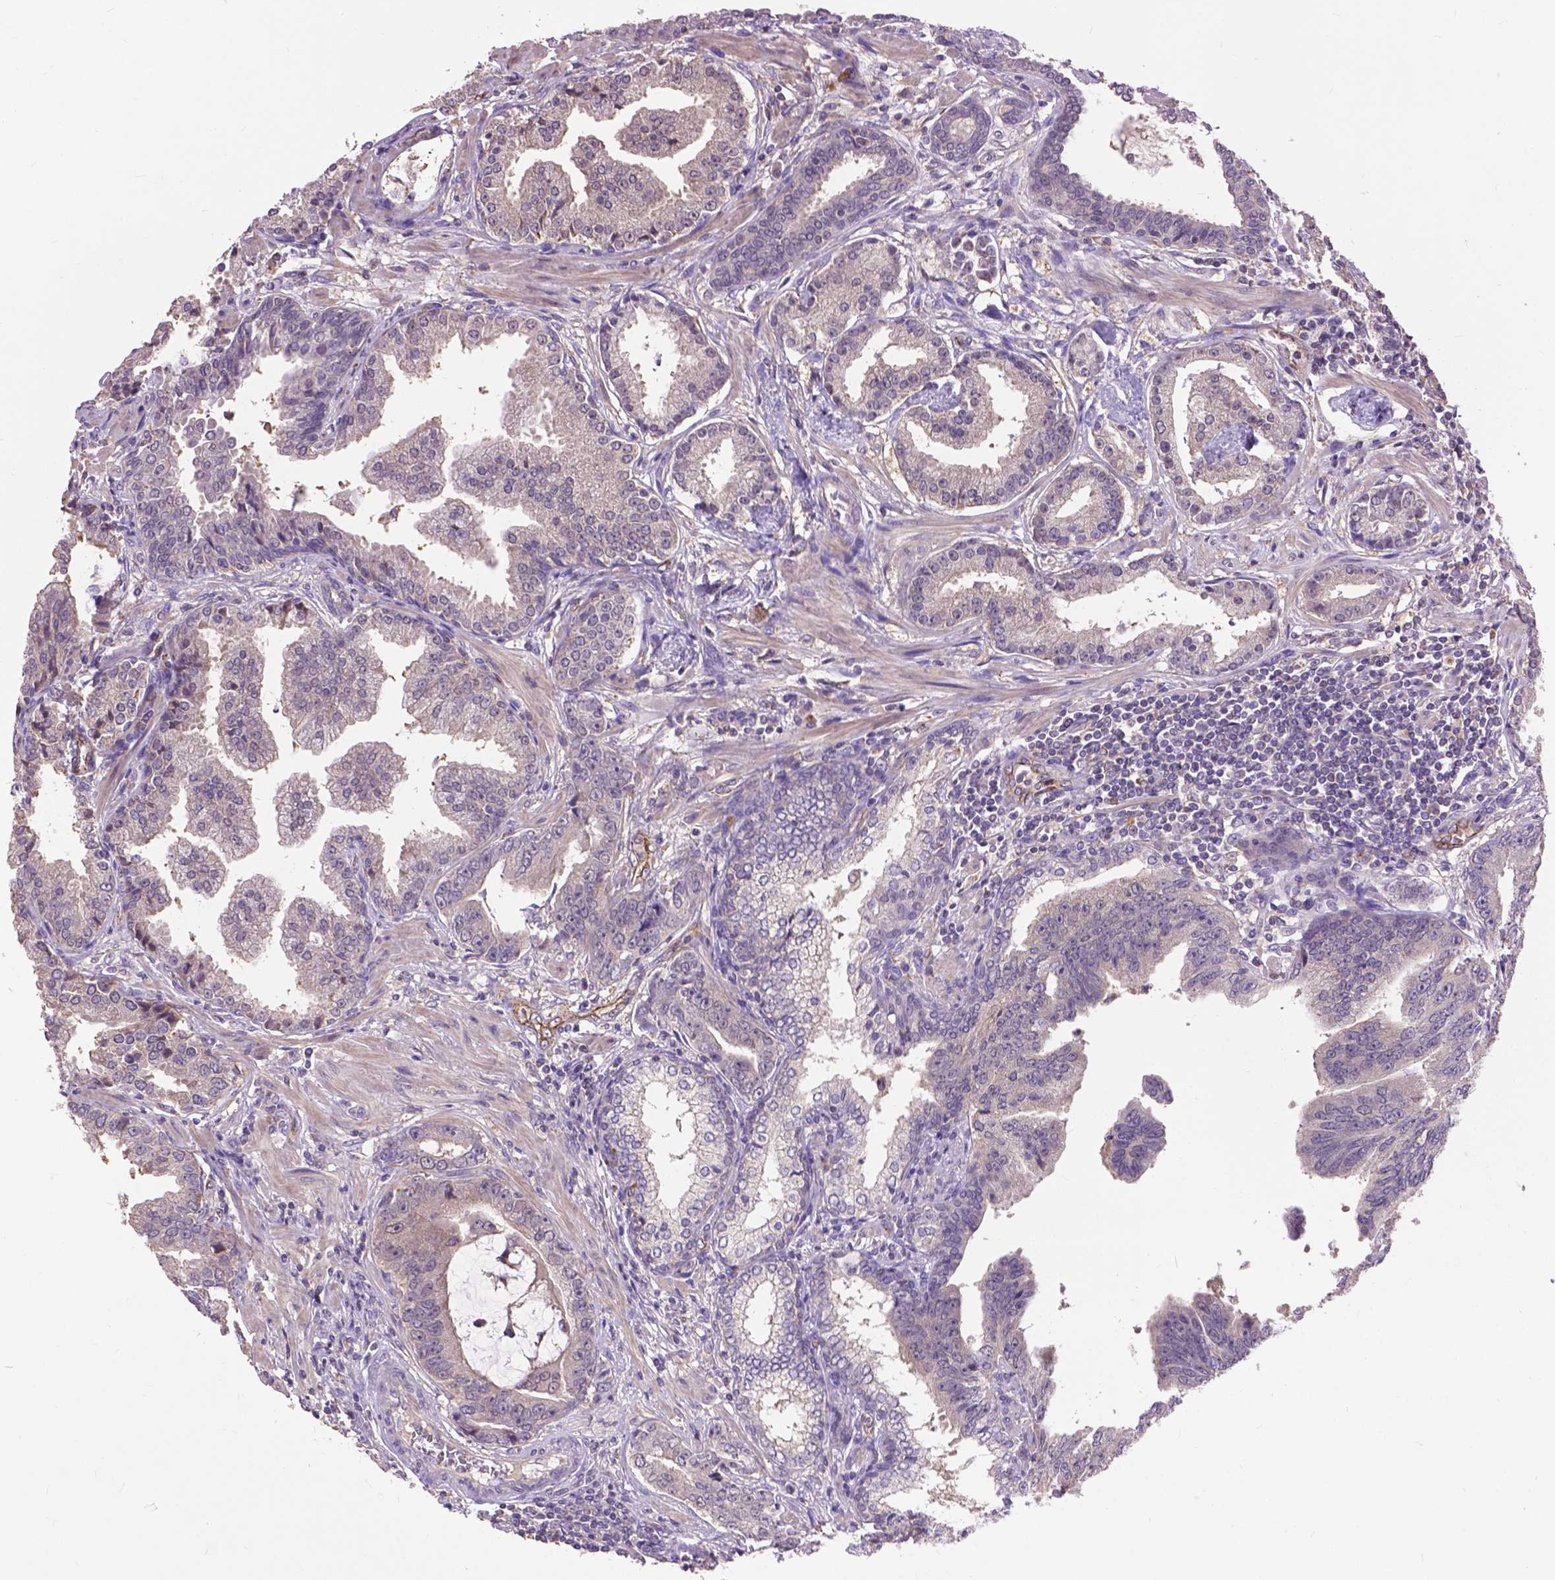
{"staining": {"intensity": "weak", "quantity": "<25%", "location": "cytoplasmic/membranous"}, "tissue": "prostate cancer", "cell_type": "Tumor cells", "image_type": "cancer", "snomed": [{"axis": "morphology", "description": "Adenocarcinoma, NOS"}, {"axis": "topography", "description": "Prostate"}], "caption": "IHC image of human prostate adenocarcinoma stained for a protein (brown), which reveals no staining in tumor cells.", "gene": "ZNF337", "patient": {"sex": "male", "age": 64}}